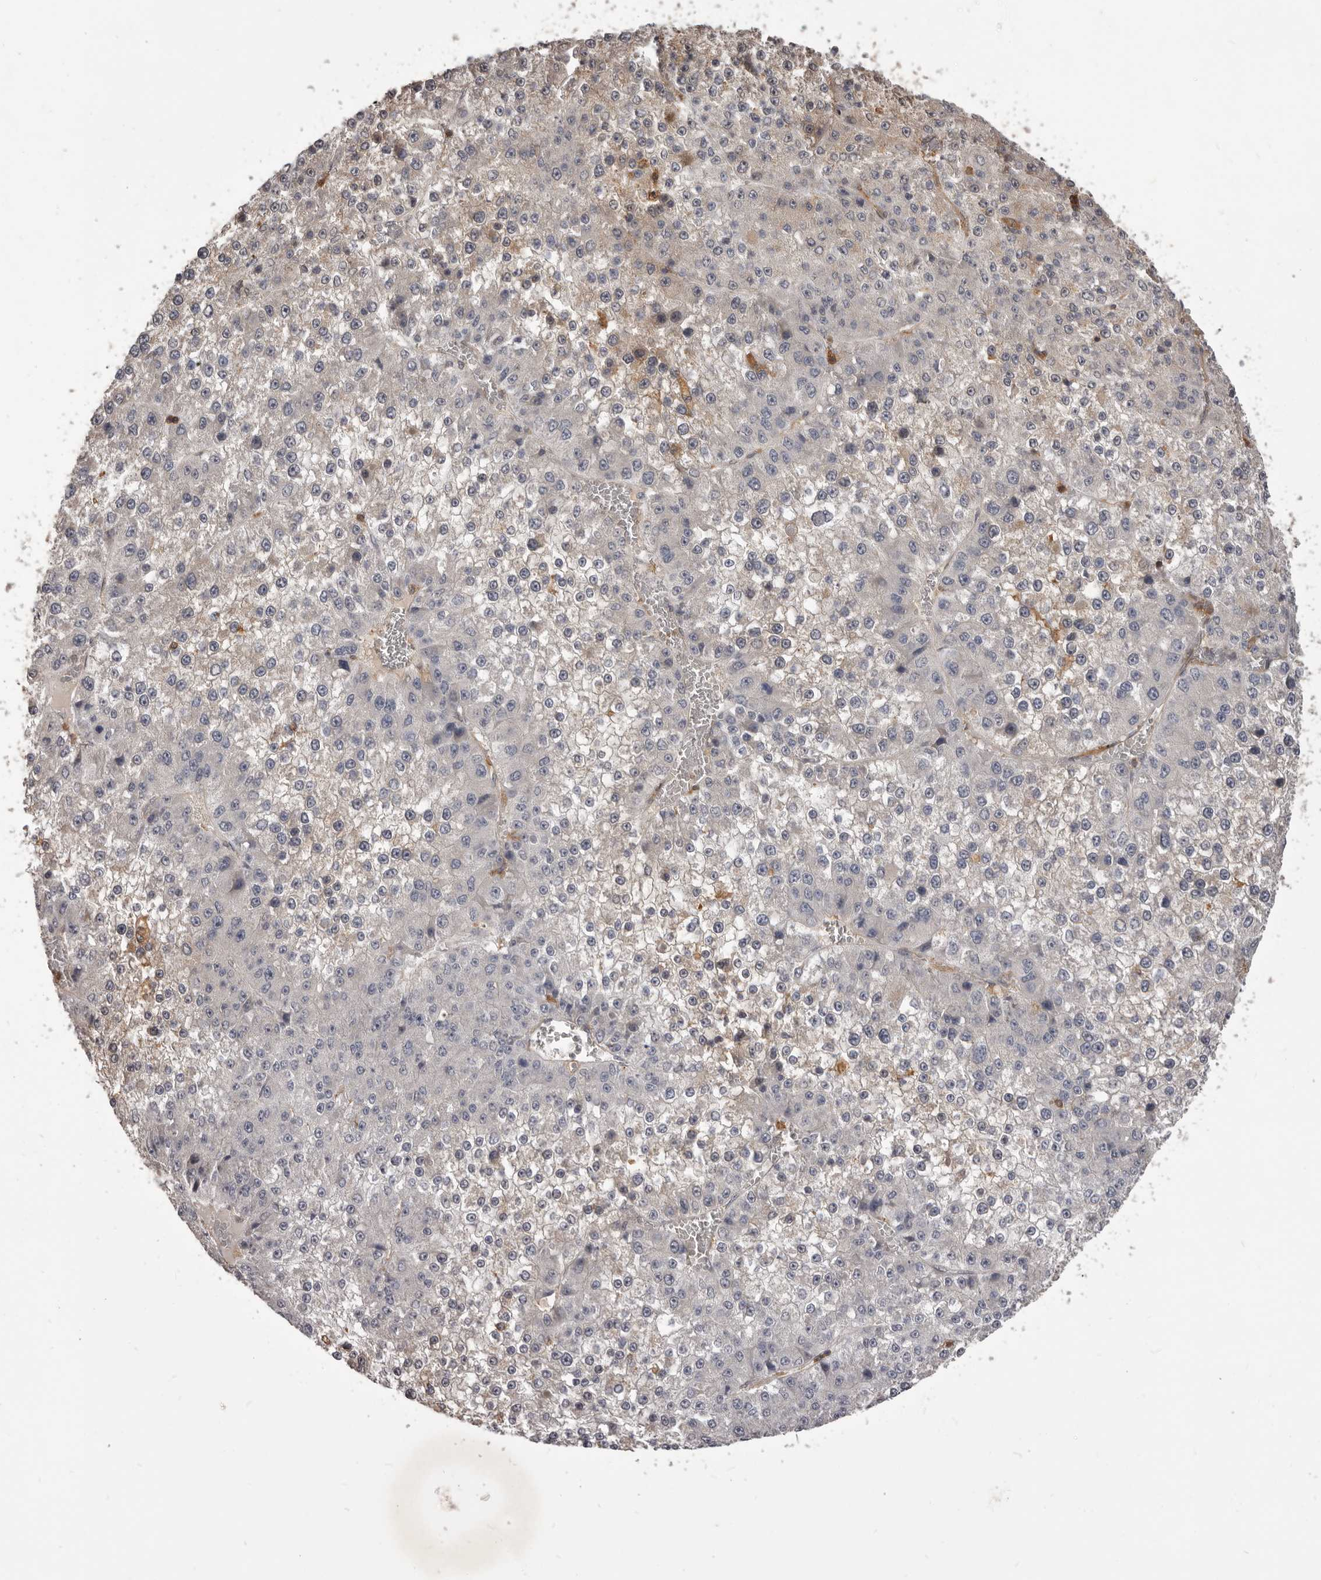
{"staining": {"intensity": "negative", "quantity": "none", "location": "none"}, "tissue": "liver cancer", "cell_type": "Tumor cells", "image_type": "cancer", "snomed": [{"axis": "morphology", "description": "Carcinoma, Hepatocellular, NOS"}, {"axis": "topography", "description": "Liver"}], "caption": "Immunohistochemistry of human liver cancer (hepatocellular carcinoma) demonstrates no positivity in tumor cells.", "gene": "GLIPR2", "patient": {"sex": "female", "age": 73}}